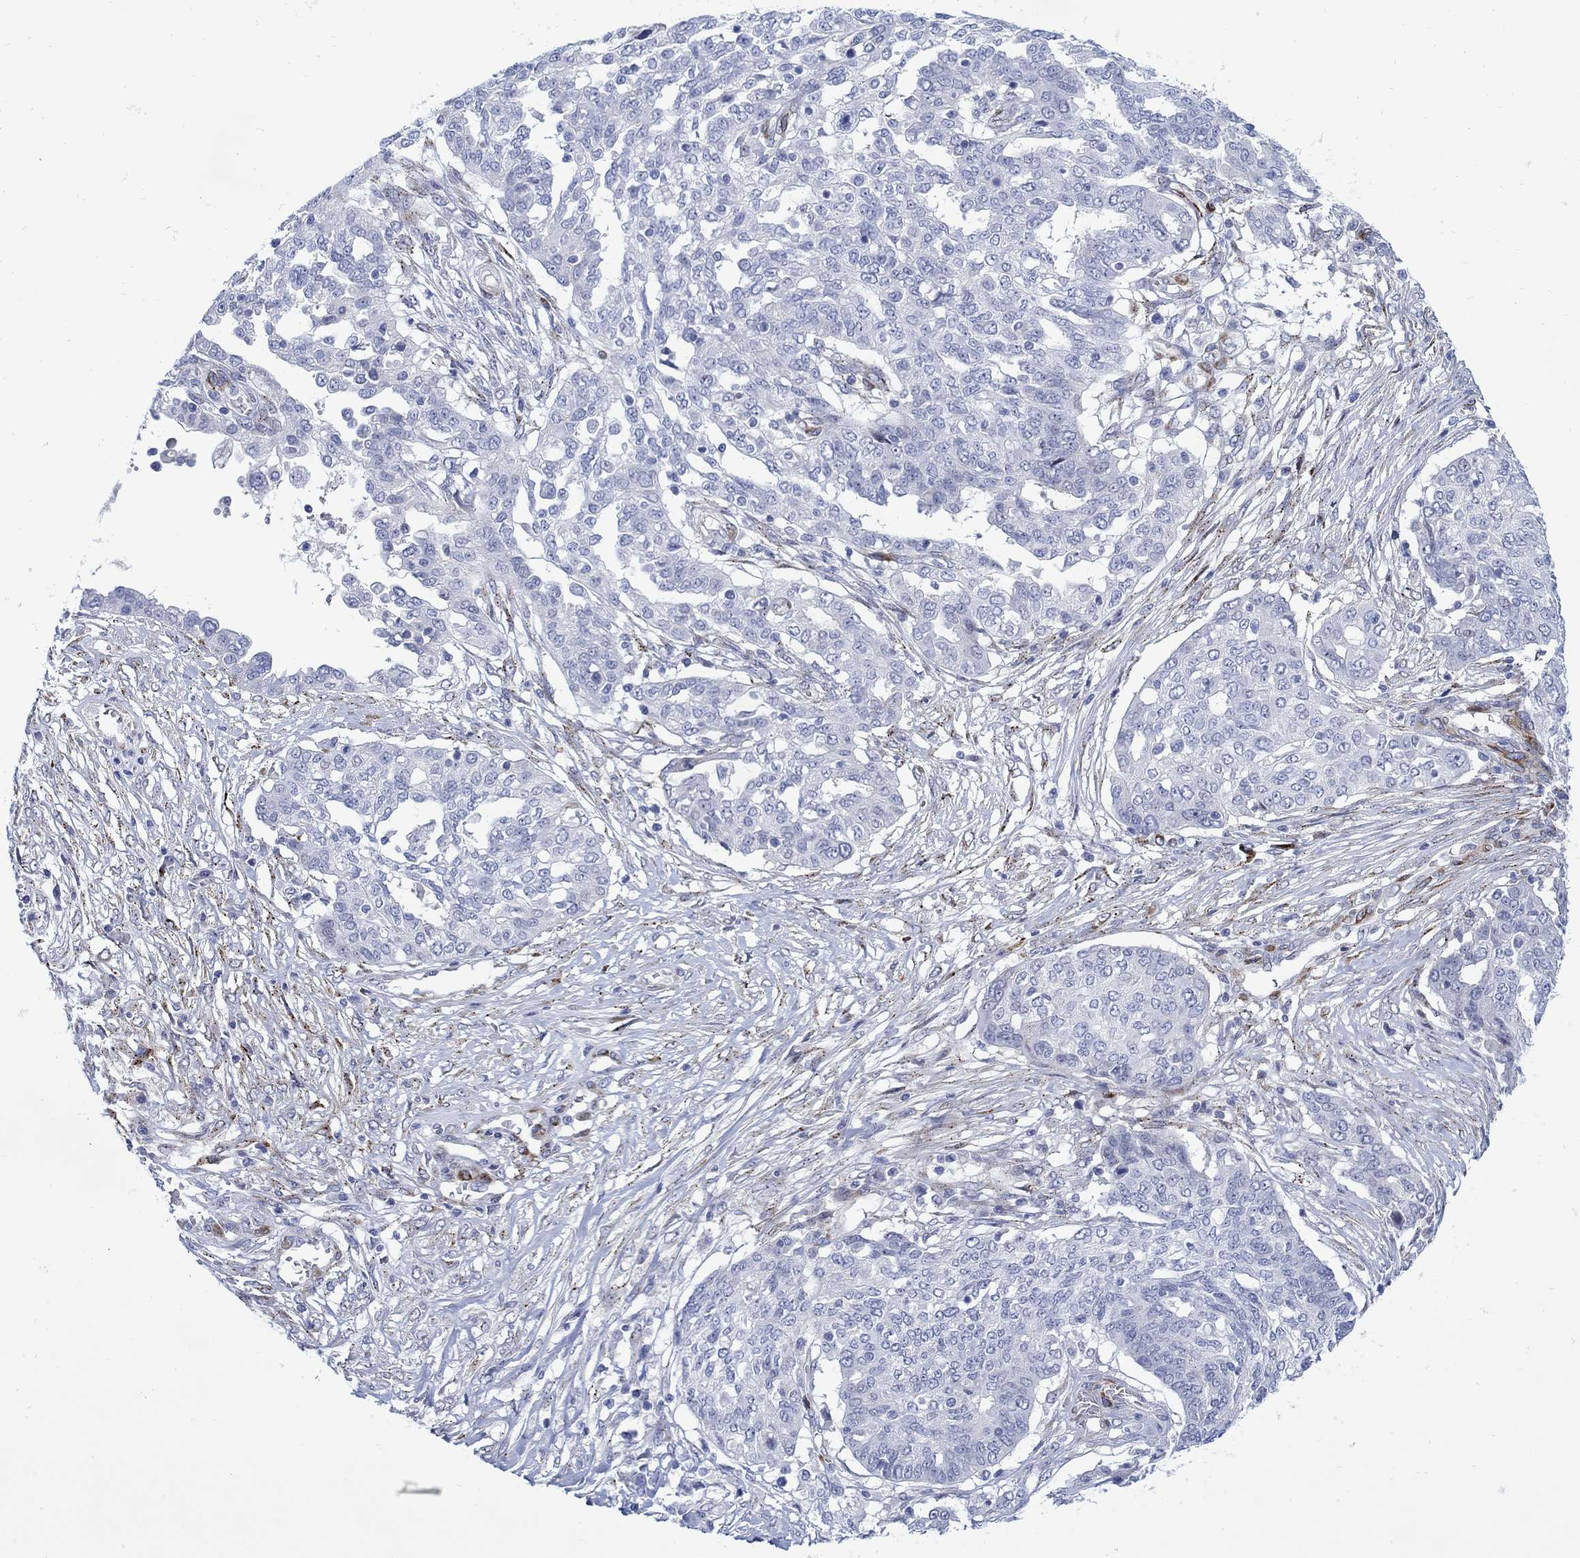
{"staining": {"intensity": "negative", "quantity": "none", "location": "none"}, "tissue": "ovarian cancer", "cell_type": "Tumor cells", "image_type": "cancer", "snomed": [{"axis": "morphology", "description": "Cystadenocarcinoma, serous, NOS"}, {"axis": "topography", "description": "Ovary"}], "caption": "Immunohistochemistry (IHC) of ovarian serous cystadenocarcinoma shows no positivity in tumor cells.", "gene": "KSR2", "patient": {"sex": "female", "age": 67}}